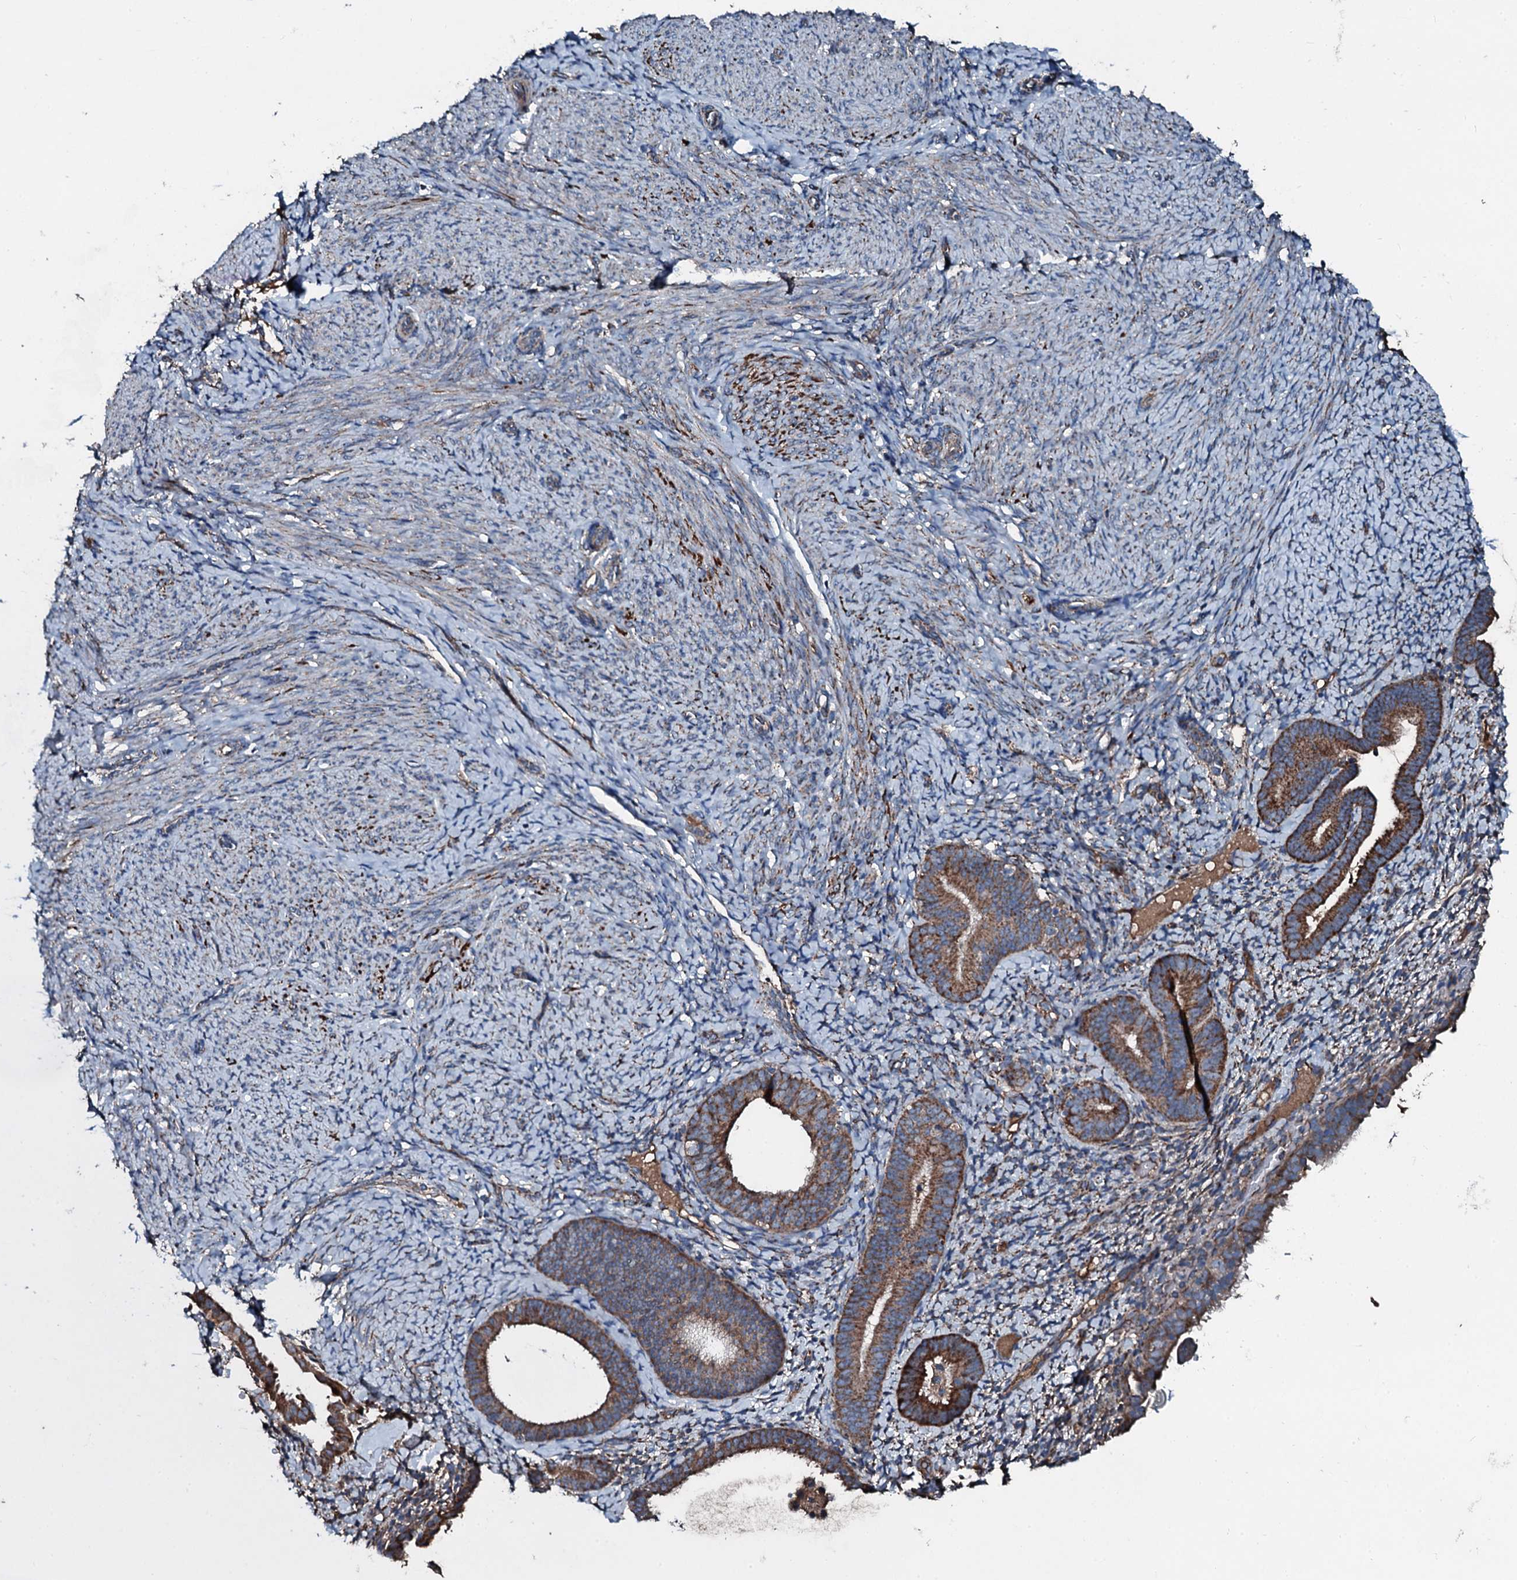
{"staining": {"intensity": "negative", "quantity": "none", "location": "none"}, "tissue": "endometrium", "cell_type": "Cells in endometrial stroma", "image_type": "normal", "snomed": [{"axis": "morphology", "description": "Normal tissue, NOS"}, {"axis": "topography", "description": "Endometrium"}], "caption": "Immunohistochemistry (IHC) of benign human endometrium displays no staining in cells in endometrial stroma.", "gene": "ACSS3", "patient": {"sex": "female", "age": 65}}